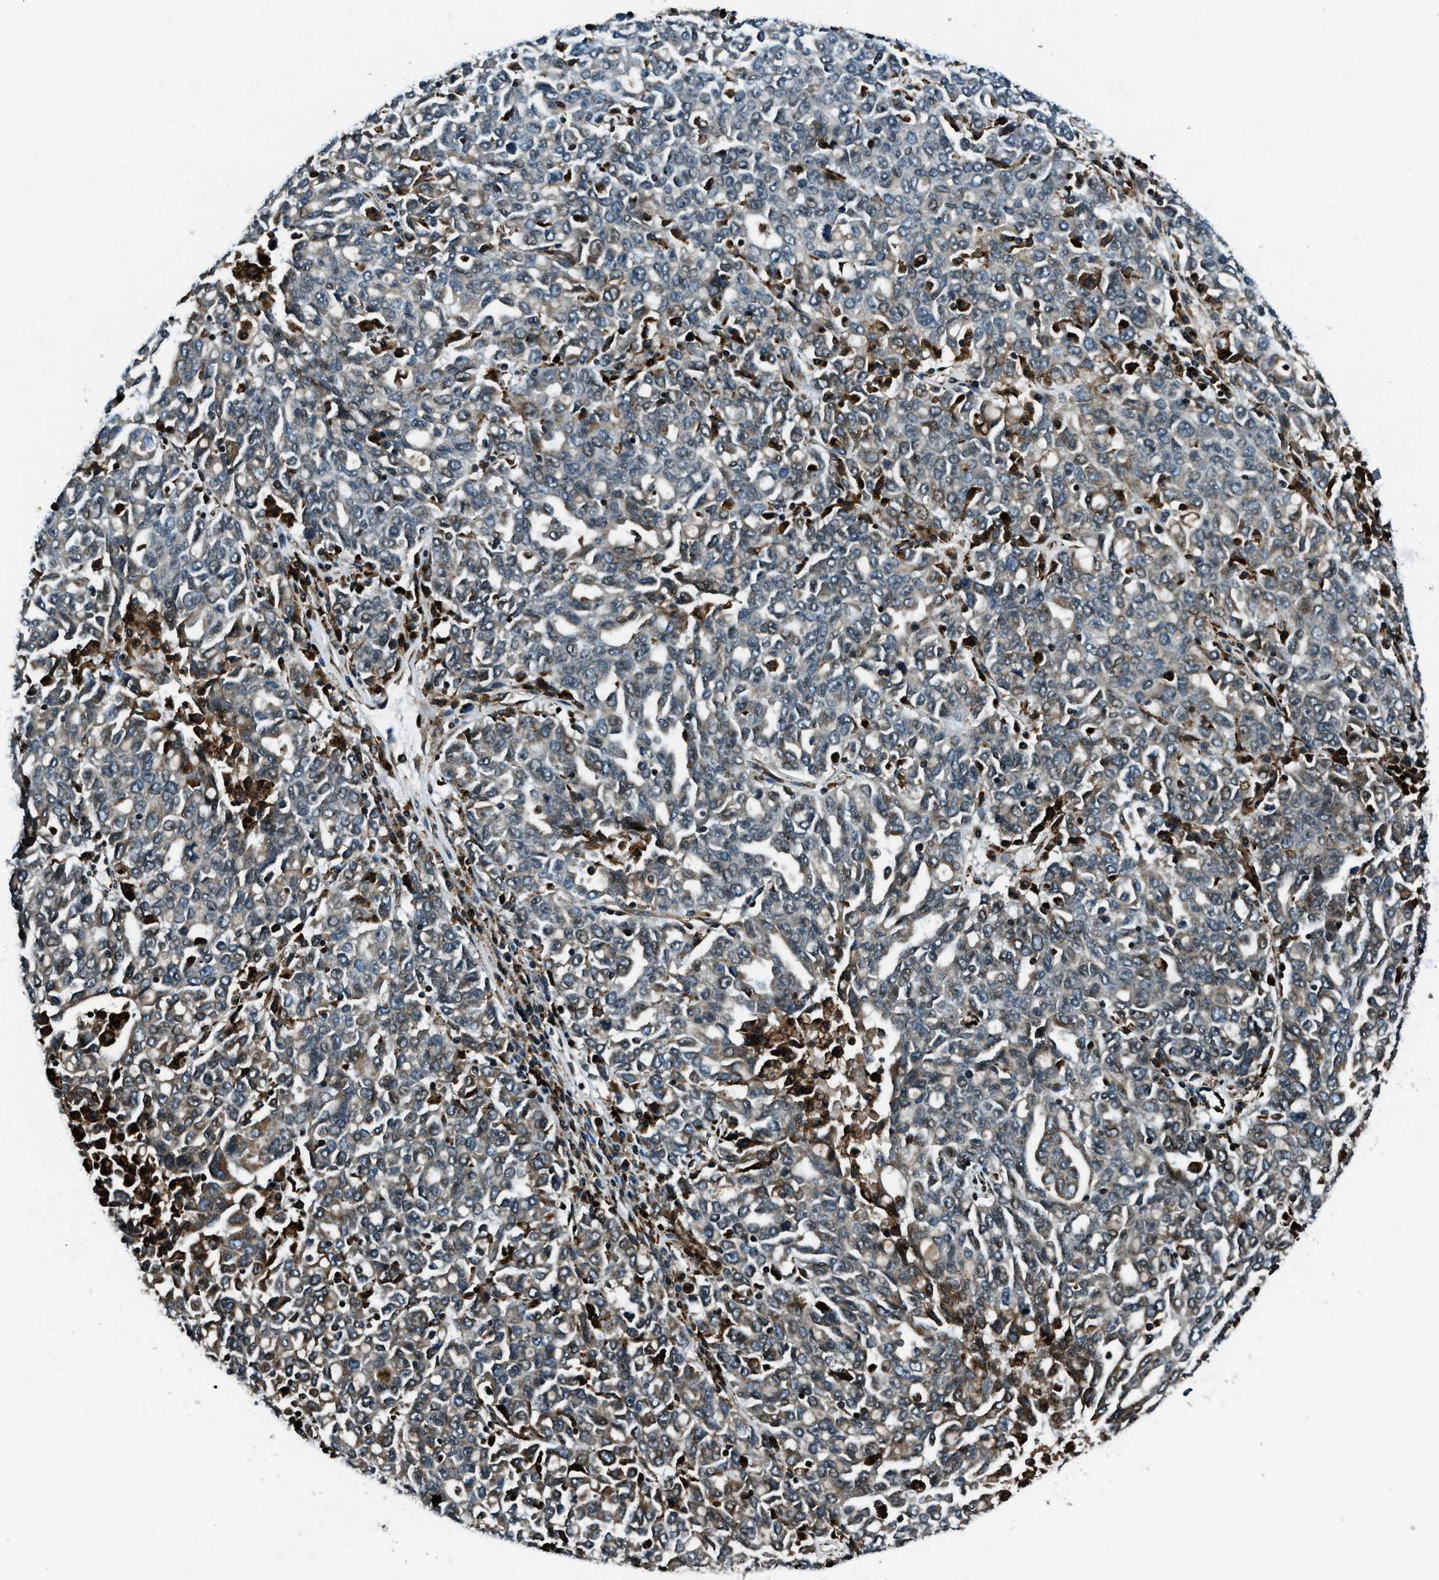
{"staining": {"intensity": "weak", "quantity": "<25%", "location": "cytoplasmic/membranous,nuclear"}, "tissue": "ovarian cancer", "cell_type": "Tumor cells", "image_type": "cancer", "snomed": [{"axis": "morphology", "description": "Carcinoma, endometroid"}, {"axis": "topography", "description": "Ovary"}], "caption": "Immunohistochemistry (IHC) of ovarian cancer (endometroid carcinoma) displays no positivity in tumor cells.", "gene": "ACTL9", "patient": {"sex": "female", "age": 62}}